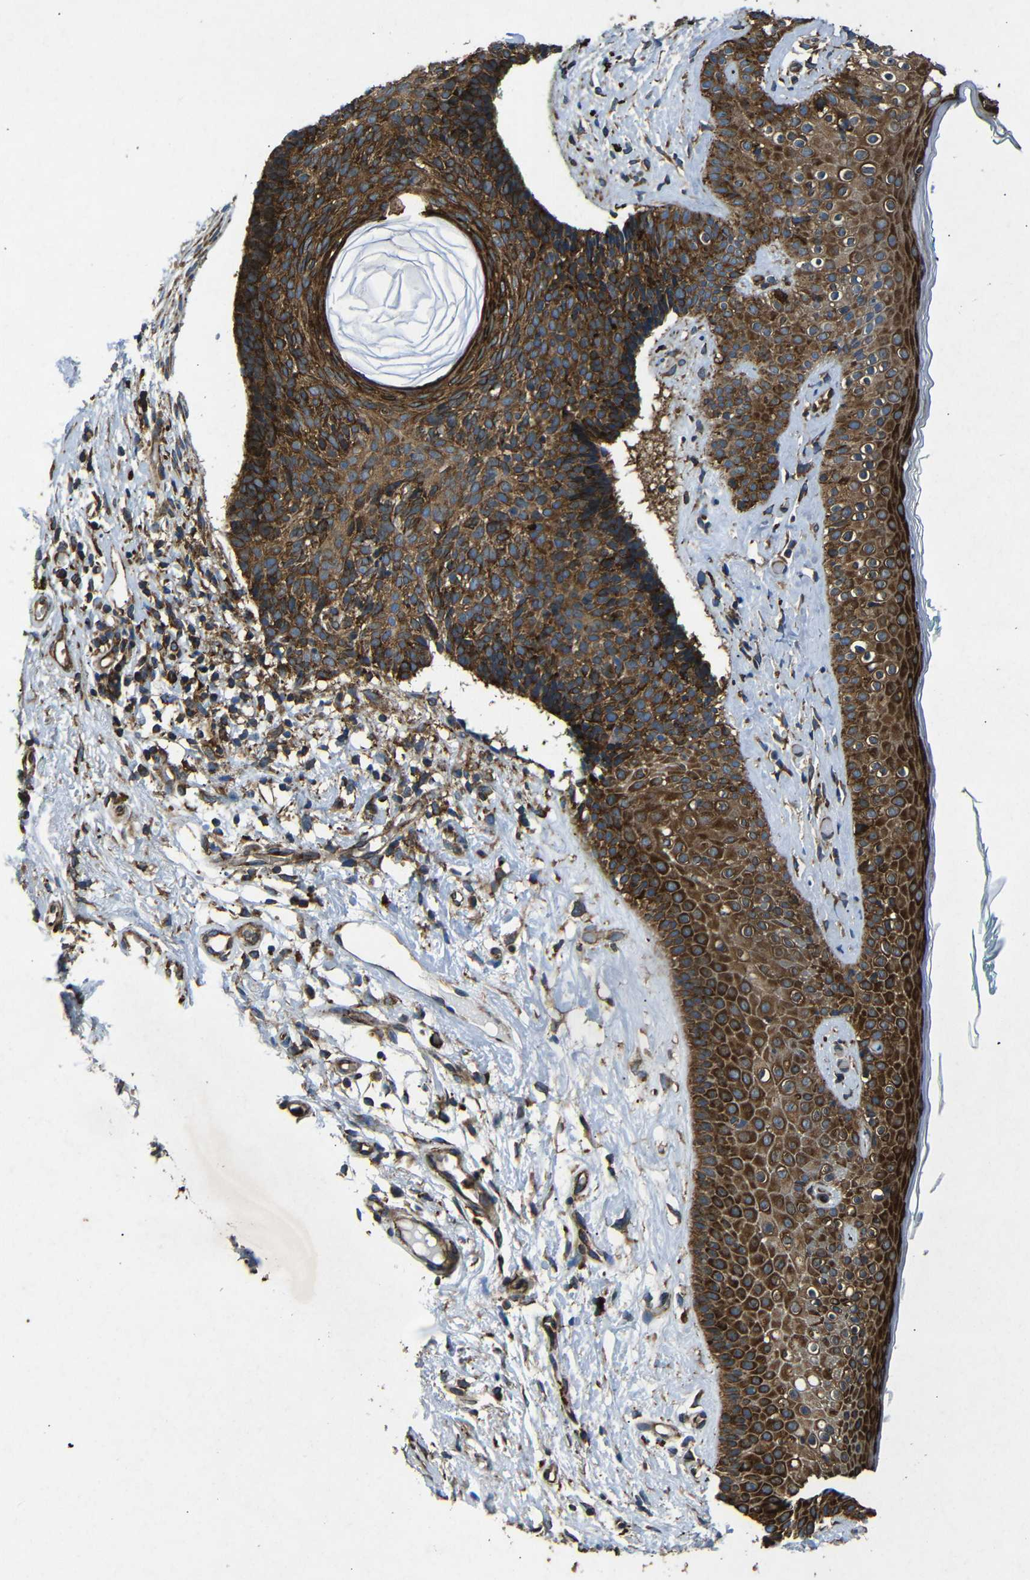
{"staining": {"intensity": "strong", "quantity": ">75%", "location": "cytoplasmic/membranous"}, "tissue": "skin cancer", "cell_type": "Tumor cells", "image_type": "cancer", "snomed": [{"axis": "morphology", "description": "Basal cell carcinoma"}, {"axis": "topography", "description": "Skin"}], "caption": "IHC photomicrograph of skin cancer (basal cell carcinoma) stained for a protein (brown), which demonstrates high levels of strong cytoplasmic/membranous staining in about >75% of tumor cells.", "gene": "BTF3", "patient": {"sex": "female", "age": 84}}